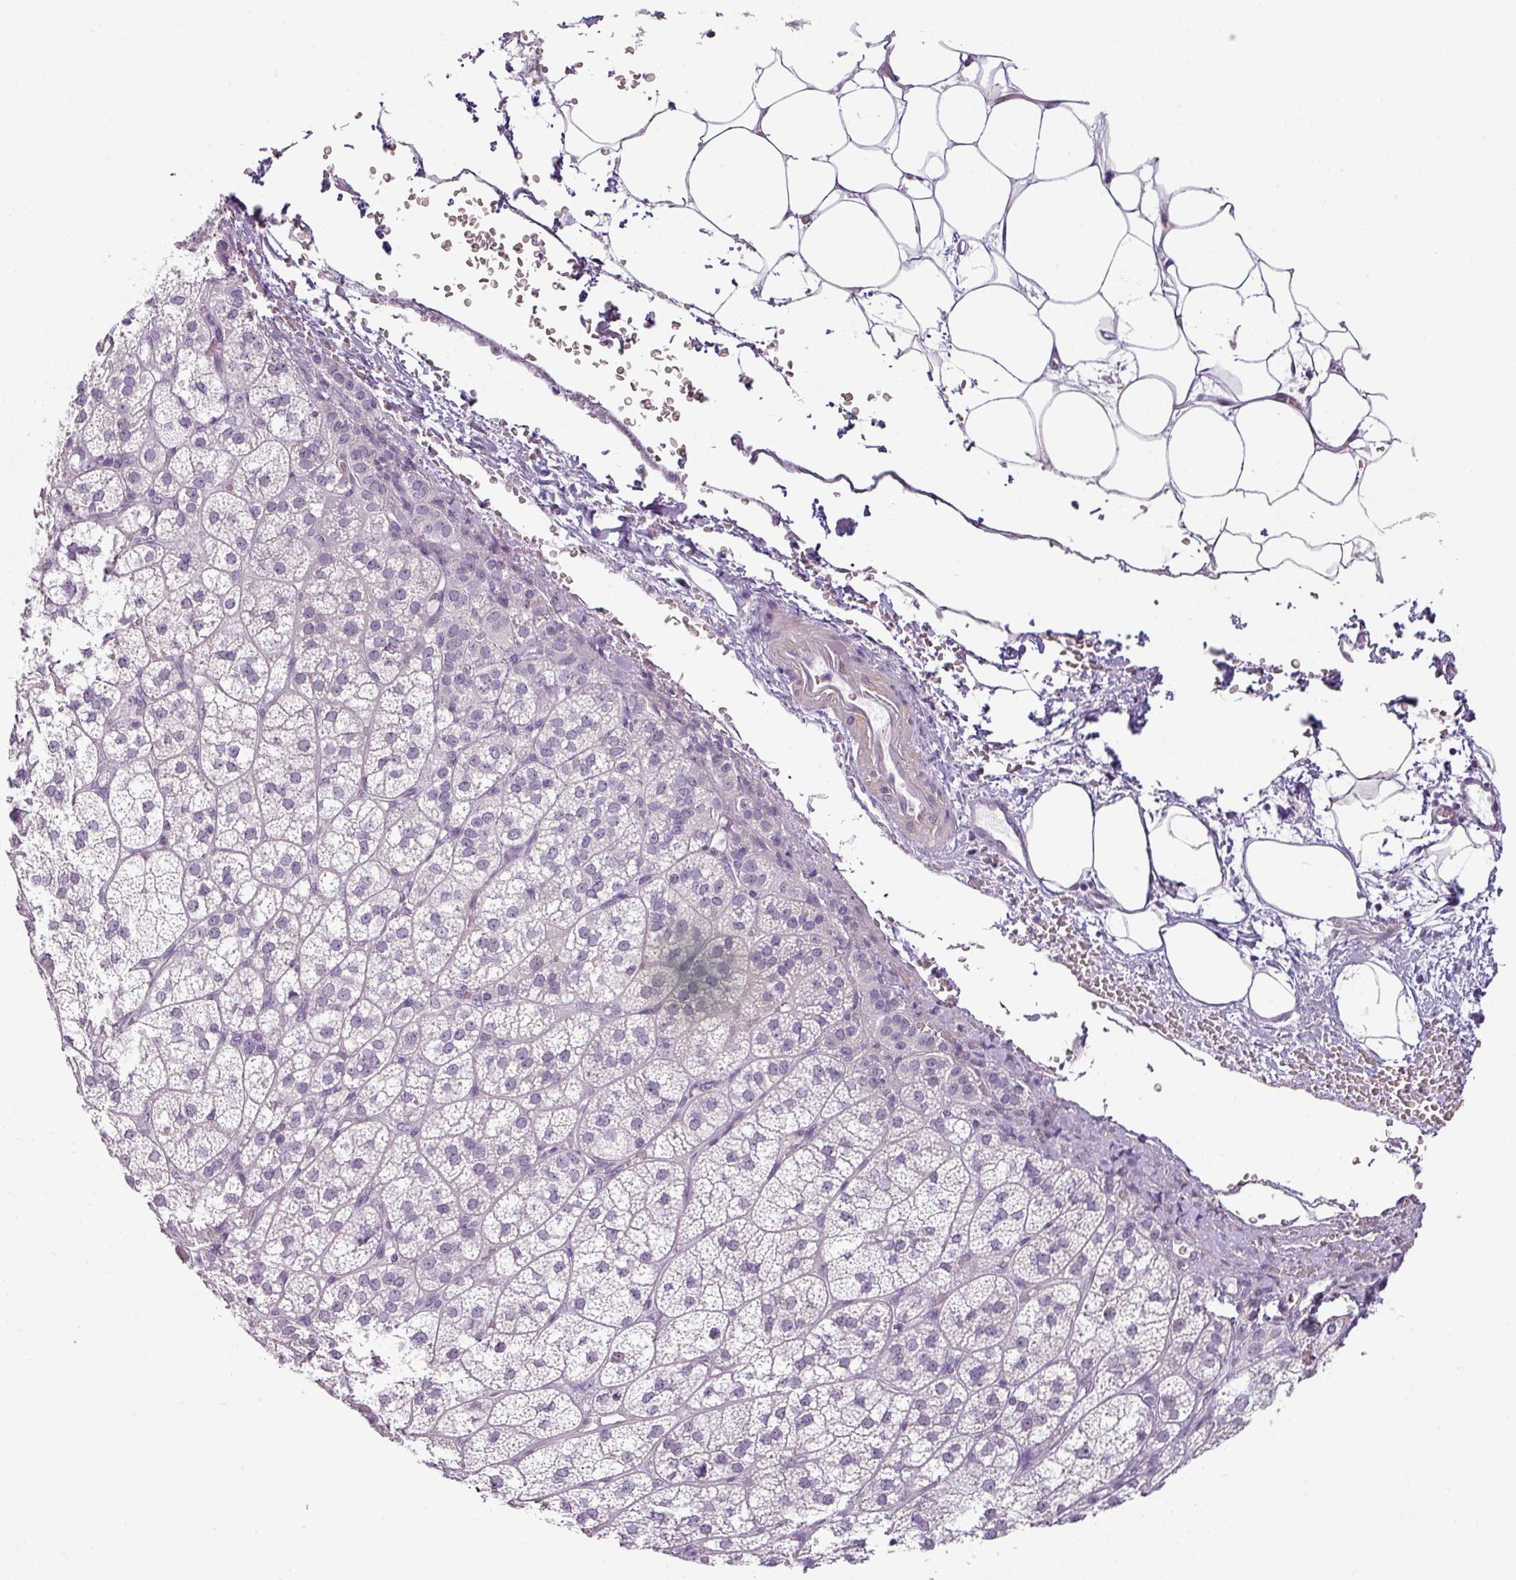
{"staining": {"intensity": "negative", "quantity": "none", "location": "none"}, "tissue": "adrenal gland", "cell_type": "Glandular cells", "image_type": "normal", "snomed": [{"axis": "morphology", "description": "Normal tissue, NOS"}, {"axis": "topography", "description": "Adrenal gland"}], "caption": "The photomicrograph exhibits no staining of glandular cells in normal adrenal gland.", "gene": "OR52D1", "patient": {"sex": "female", "age": 60}}